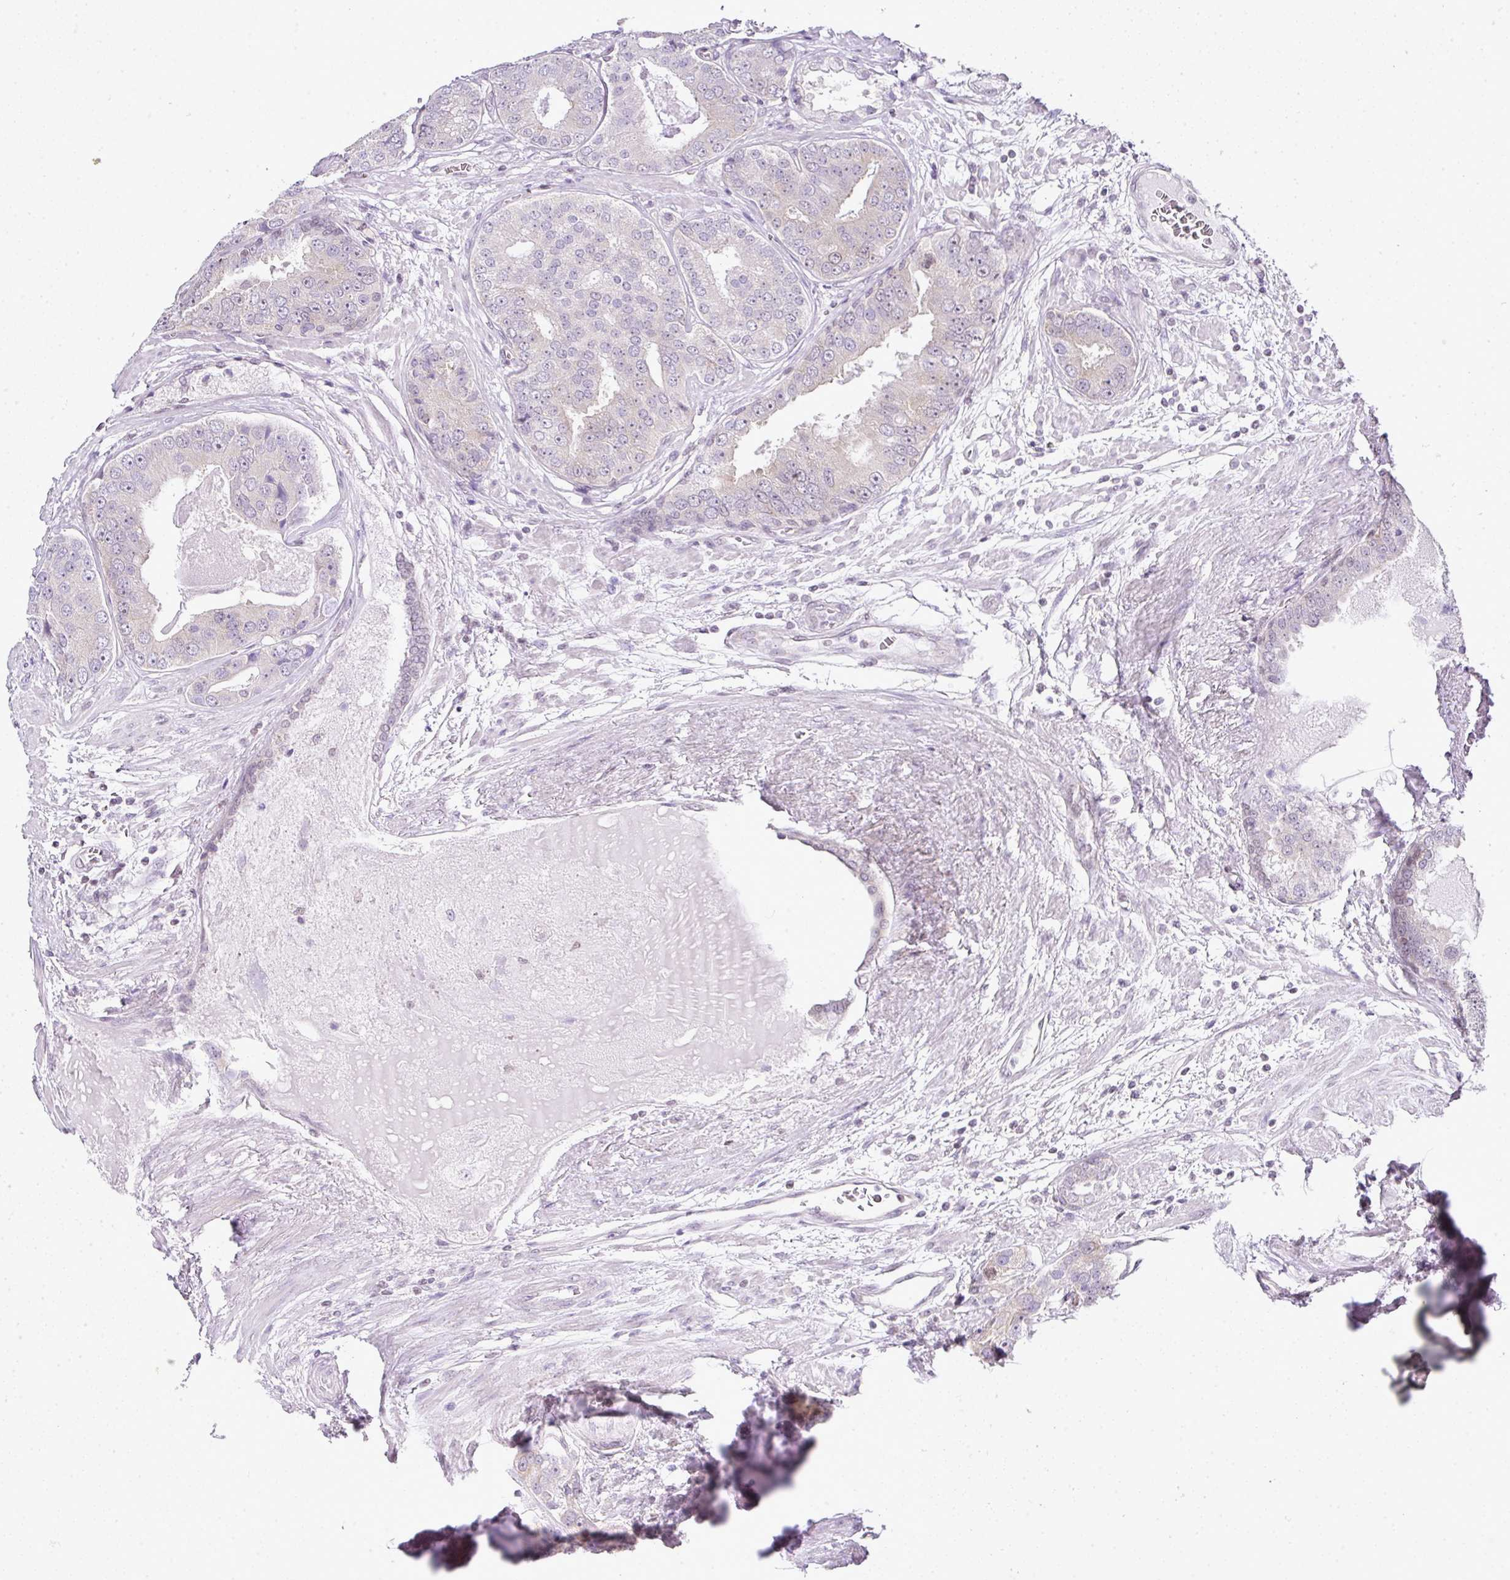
{"staining": {"intensity": "negative", "quantity": "none", "location": "none"}, "tissue": "prostate cancer", "cell_type": "Tumor cells", "image_type": "cancer", "snomed": [{"axis": "morphology", "description": "Adenocarcinoma, High grade"}, {"axis": "topography", "description": "Prostate"}], "caption": "High power microscopy histopathology image of an immunohistochemistry (IHC) image of prostate adenocarcinoma (high-grade), revealing no significant positivity in tumor cells.", "gene": "FAM32A", "patient": {"sex": "male", "age": 71}}